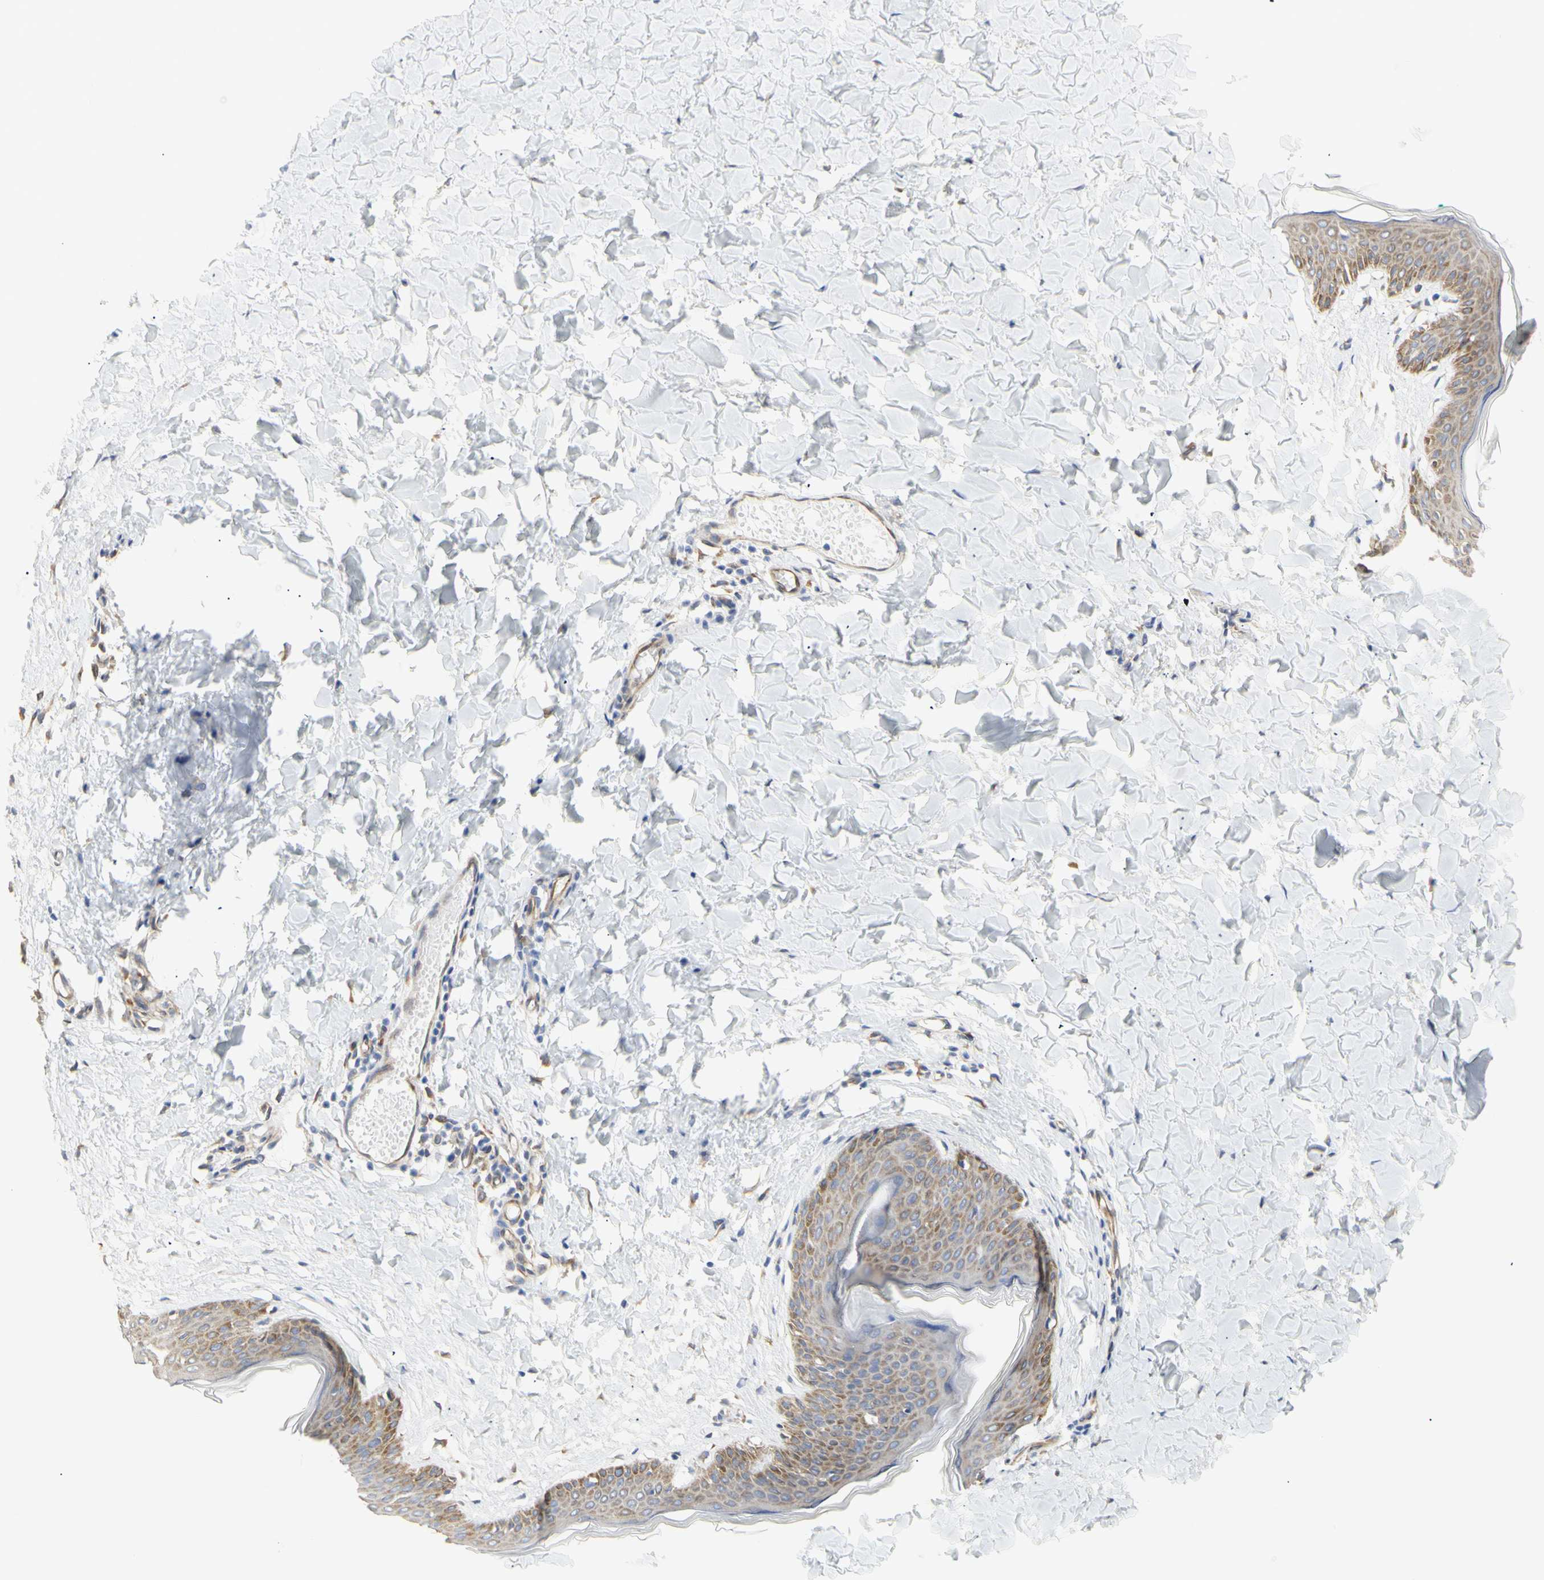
{"staining": {"intensity": "negative", "quantity": "none", "location": "none"}, "tissue": "skin", "cell_type": "Fibroblasts", "image_type": "normal", "snomed": [{"axis": "morphology", "description": "Normal tissue, NOS"}, {"axis": "topography", "description": "Skin"}], "caption": "Immunohistochemical staining of unremarkable skin reveals no significant staining in fibroblasts. (Brightfield microscopy of DAB (3,3'-diaminobenzidine) immunohistochemistry (IHC) at high magnification).", "gene": "ERLIN1", "patient": {"sex": "female", "age": 17}}